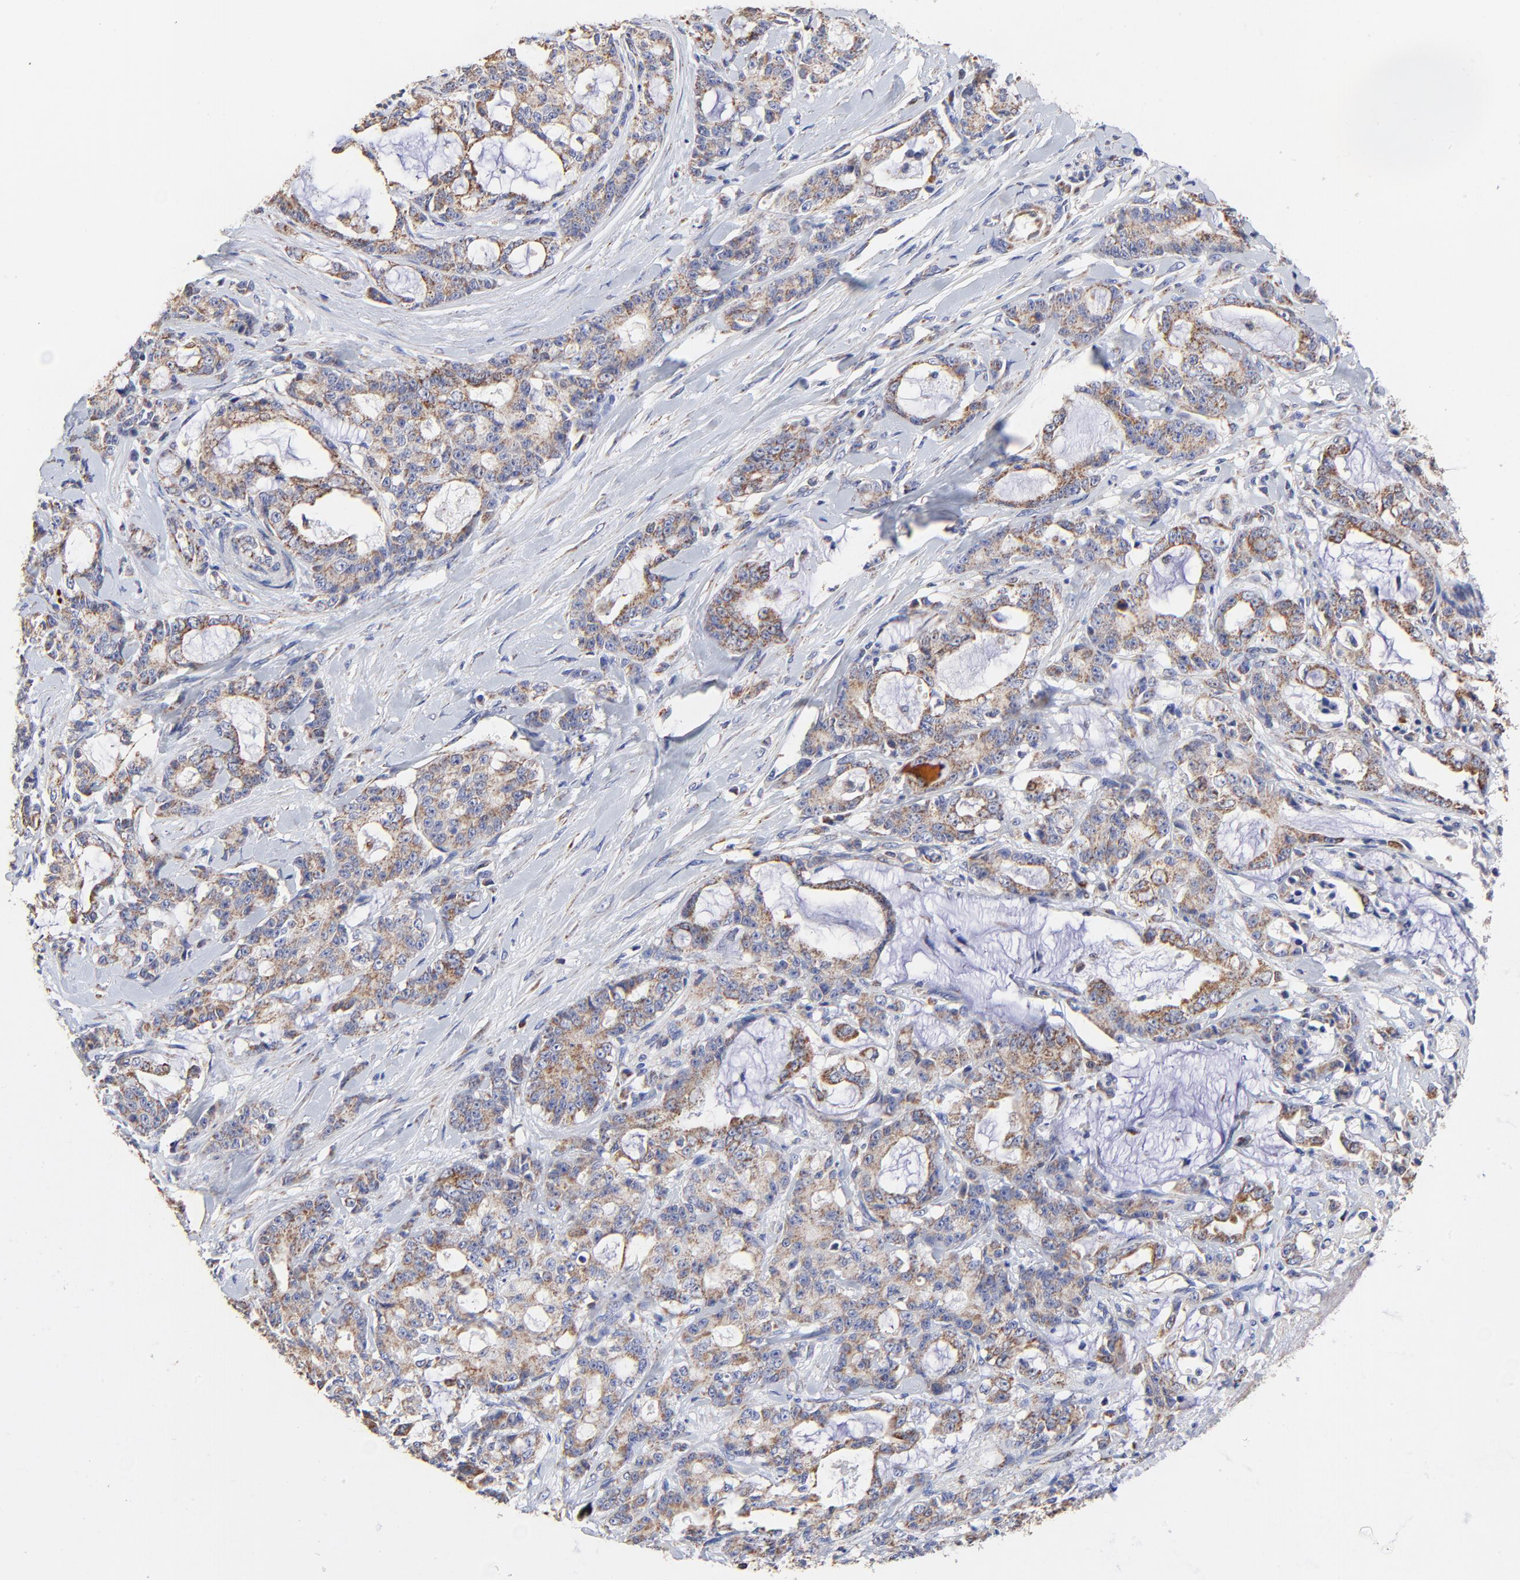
{"staining": {"intensity": "moderate", "quantity": ">75%", "location": "cytoplasmic/membranous"}, "tissue": "pancreatic cancer", "cell_type": "Tumor cells", "image_type": "cancer", "snomed": [{"axis": "morphology", "description": "Adenocarcinoma, NOS"}, {"axis": "topography", "description": "Pancreas"}], "caption": "Moderate cytoplasmic/membranous expression for a protein is identified in approximately >75% of tumor cells of pancreatic cancer using IHC.", "gene": "SSBP1", "patient": {"sex": "female", "age": 73}}